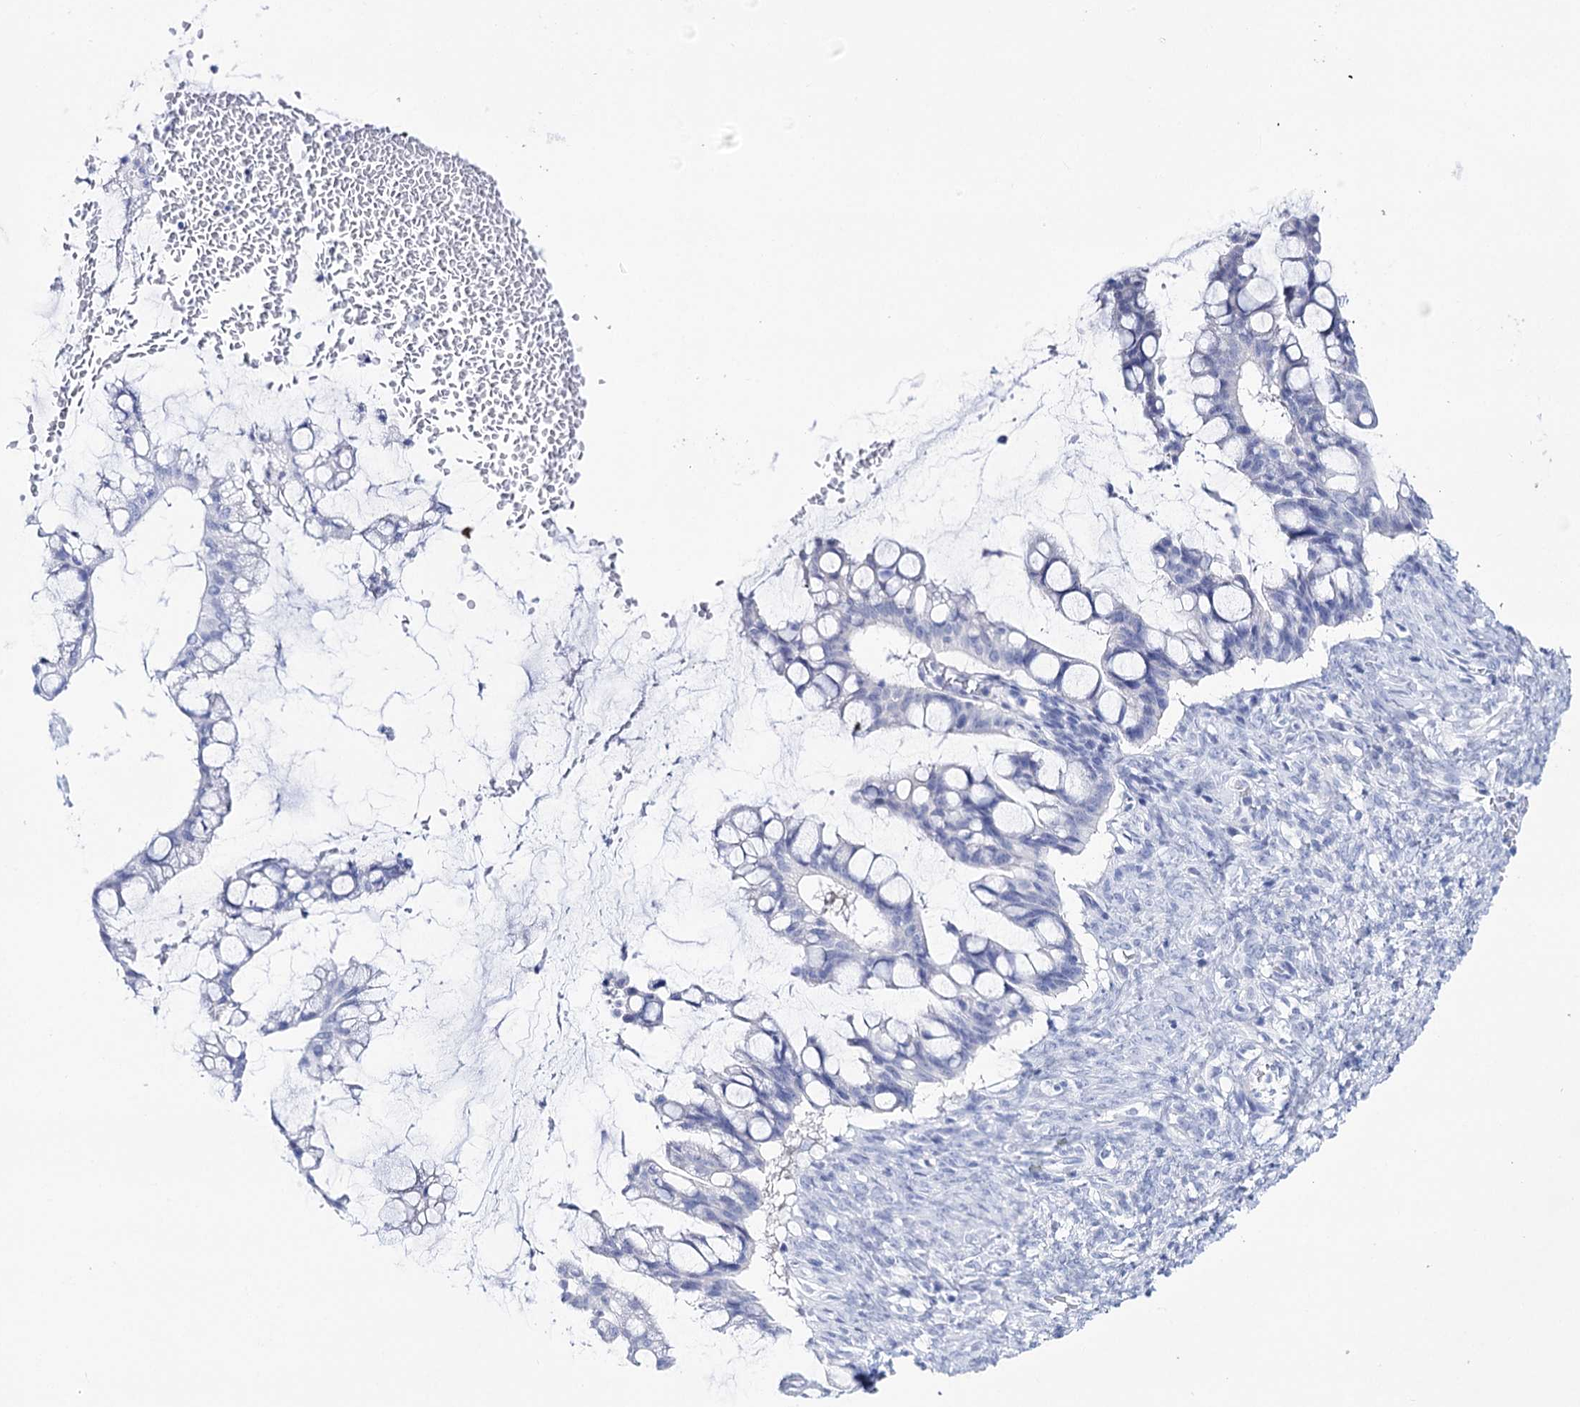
{"staining": {"intensity": "negative", "quantity": "none", "location": "none"}, "tissue": "ovarian cancer", "cell_type": "Tumor cells", "image_type": "cancer", "snomed": [{"axis": "morphology", "description": "Cystadenocarcinoma, mucinous, NOS"}, {"axis": "topography", "description": "Ovary"}], "caption": "Tumor cells show no significant expression in ovarian cancer.", "gene": "LALBA", "patient": {"sex": "female", "age": 73}}